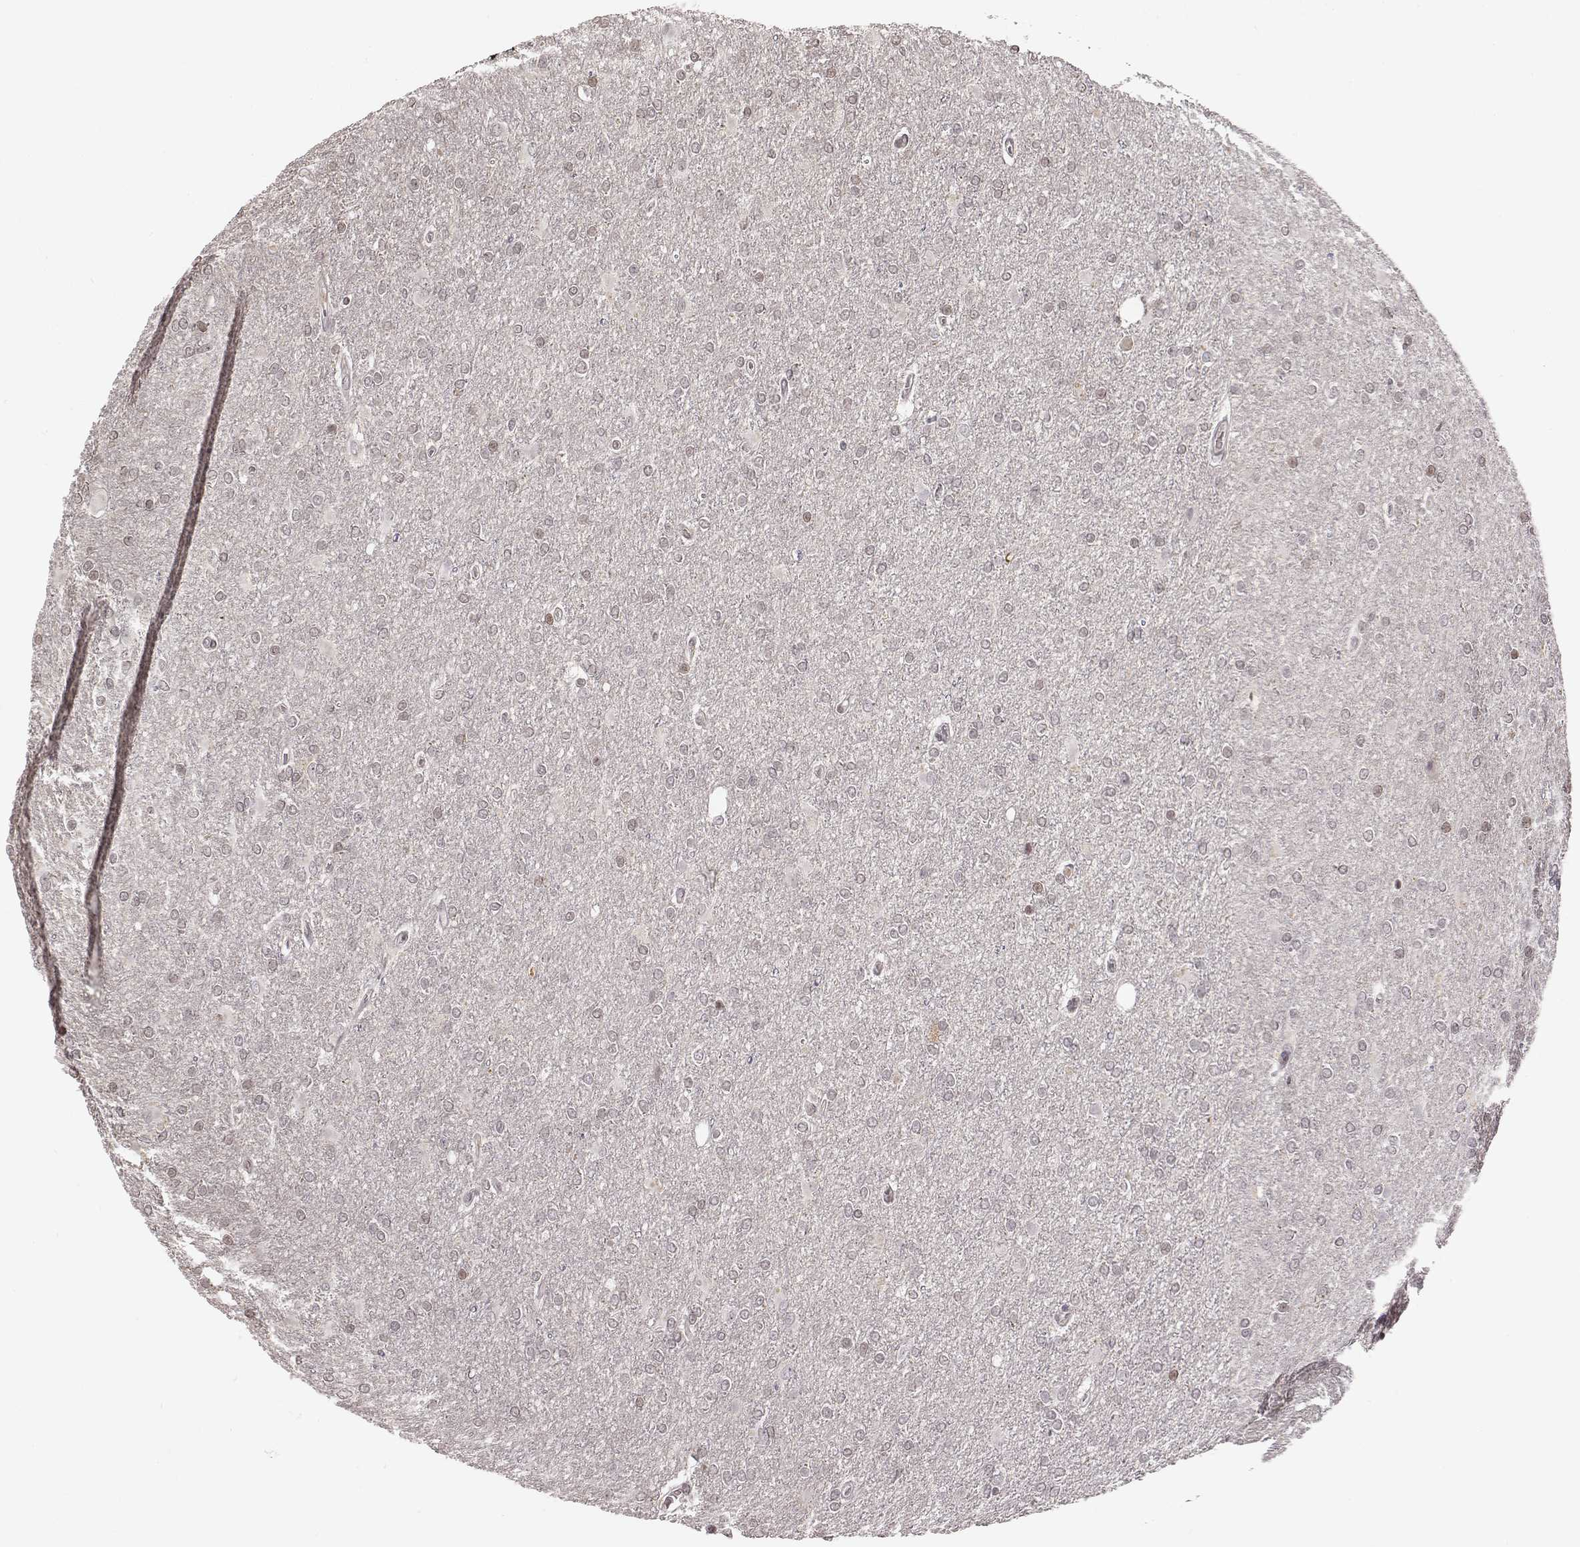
{"staining": {"intensity": "negative", "quantity": "none", "location": "none"}, "tissue": "glioma", "cell_type": "Tumor cells", "image_type": "cancer", "snomed": [{"axis": "morphology", "description": "Glioma, malignant, High grade"}, {"axis": "topography", "description": "Cerebral cortex"}], "caption": "There is no significant positivity in tumor cells of glioma. (DAB (3,3'-diaminobenzidine) immunohistochemistry (IHC) with hematoxylin counter stain).", "gene": "GRM4", "patient": {"sex": "male", "age": 70}}